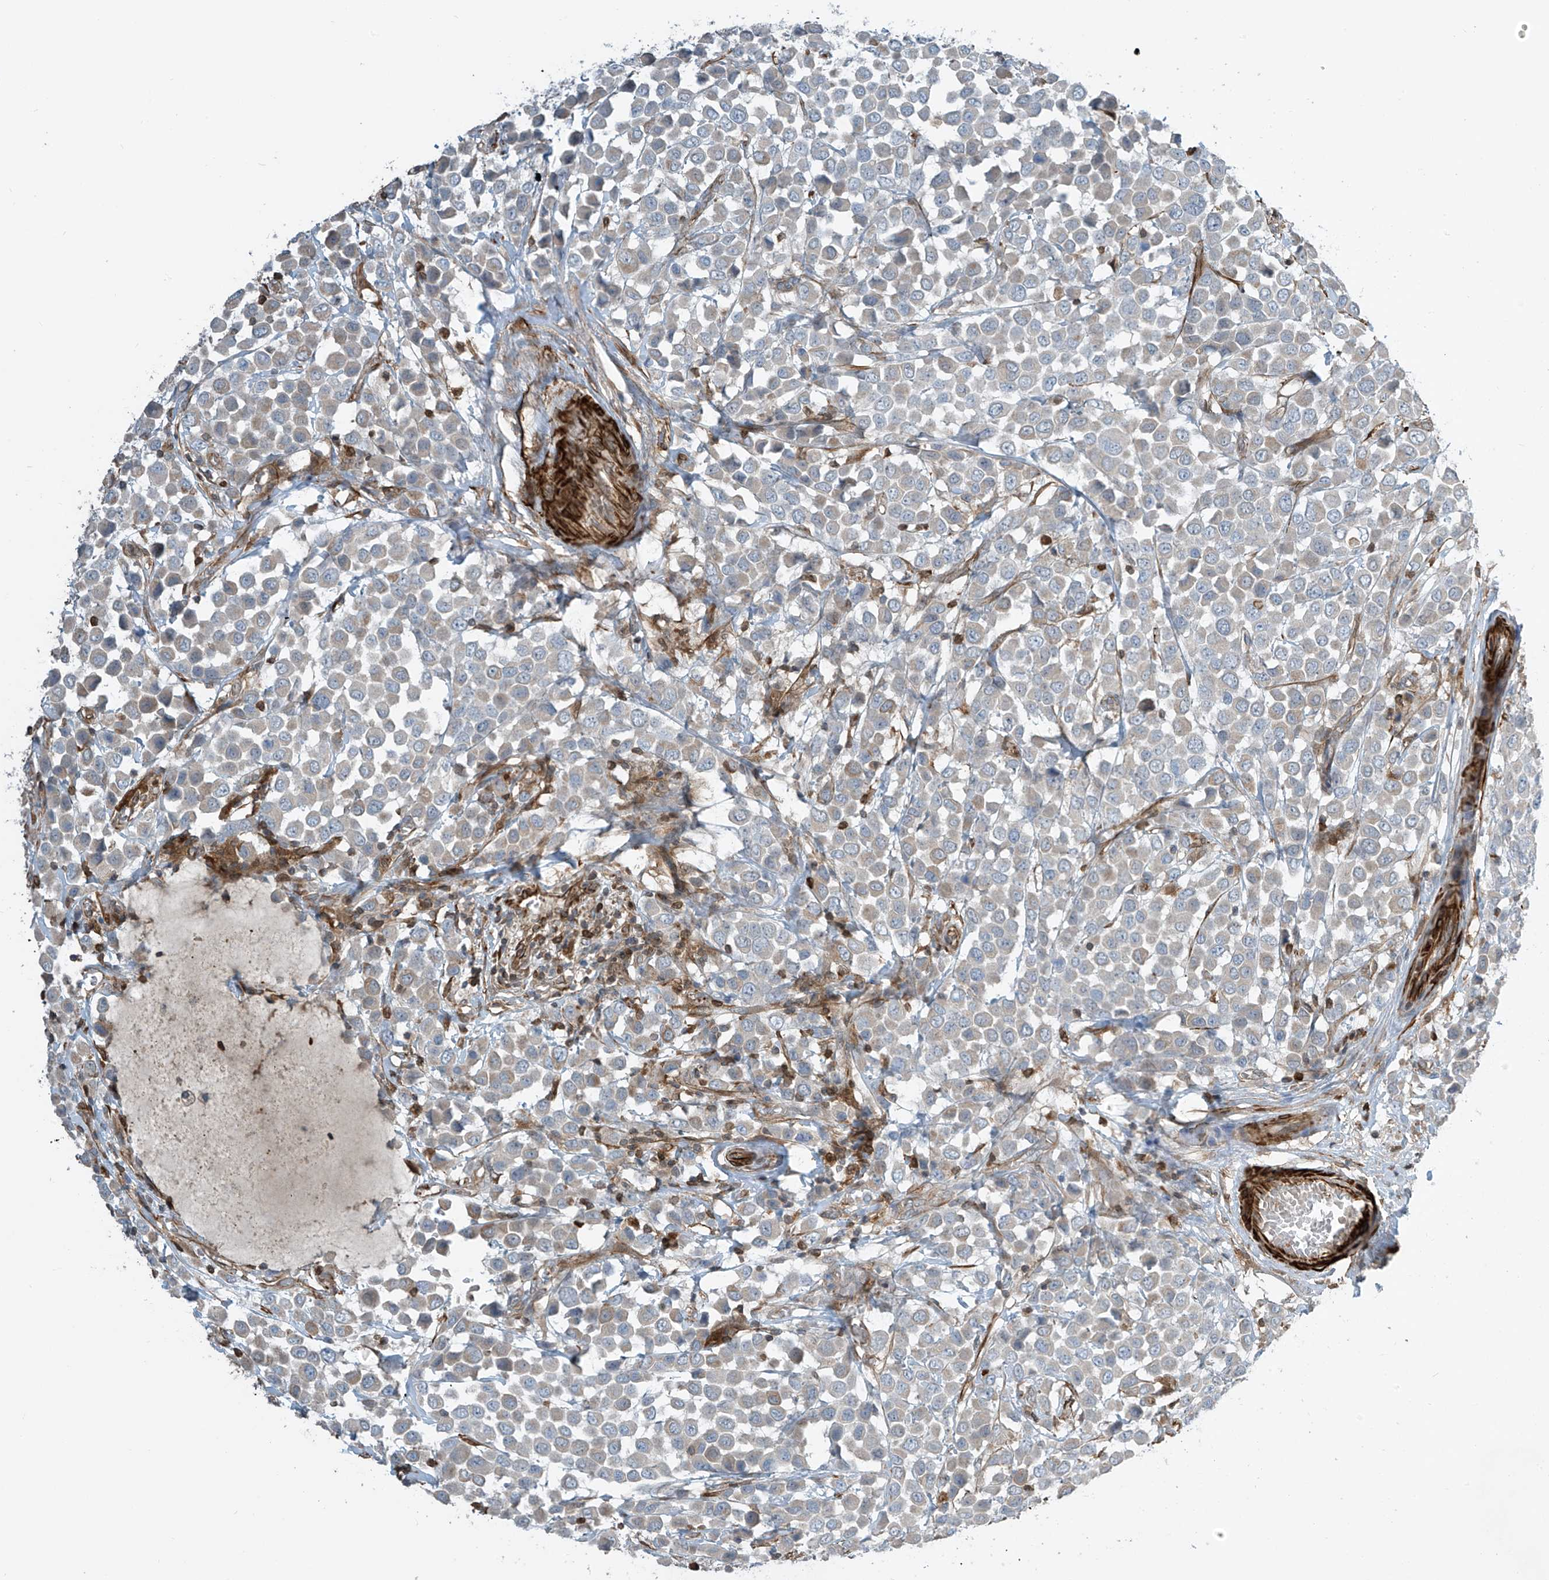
{"staining": {"intensity": "weak", "quantity": "25%-75%", "location": "cytoplasmic/membranous"}, "tissue": "breast cancer", "cell_type": "Tumor cells", "image_type": "cancer", "snomed": [{"axis": "morphology", "description": "Duct carcinoma"}, {"axis": "topography", "description": "Breast"}], "caption": "About 25%-75% of tumor cells in breast cancer display weak cytoplasmic/membranous protein staining as visualized by brown immunohistochemical staining.", "gene": "SH3BGRL3", "patient": {"sex": "female", "age": 61}}